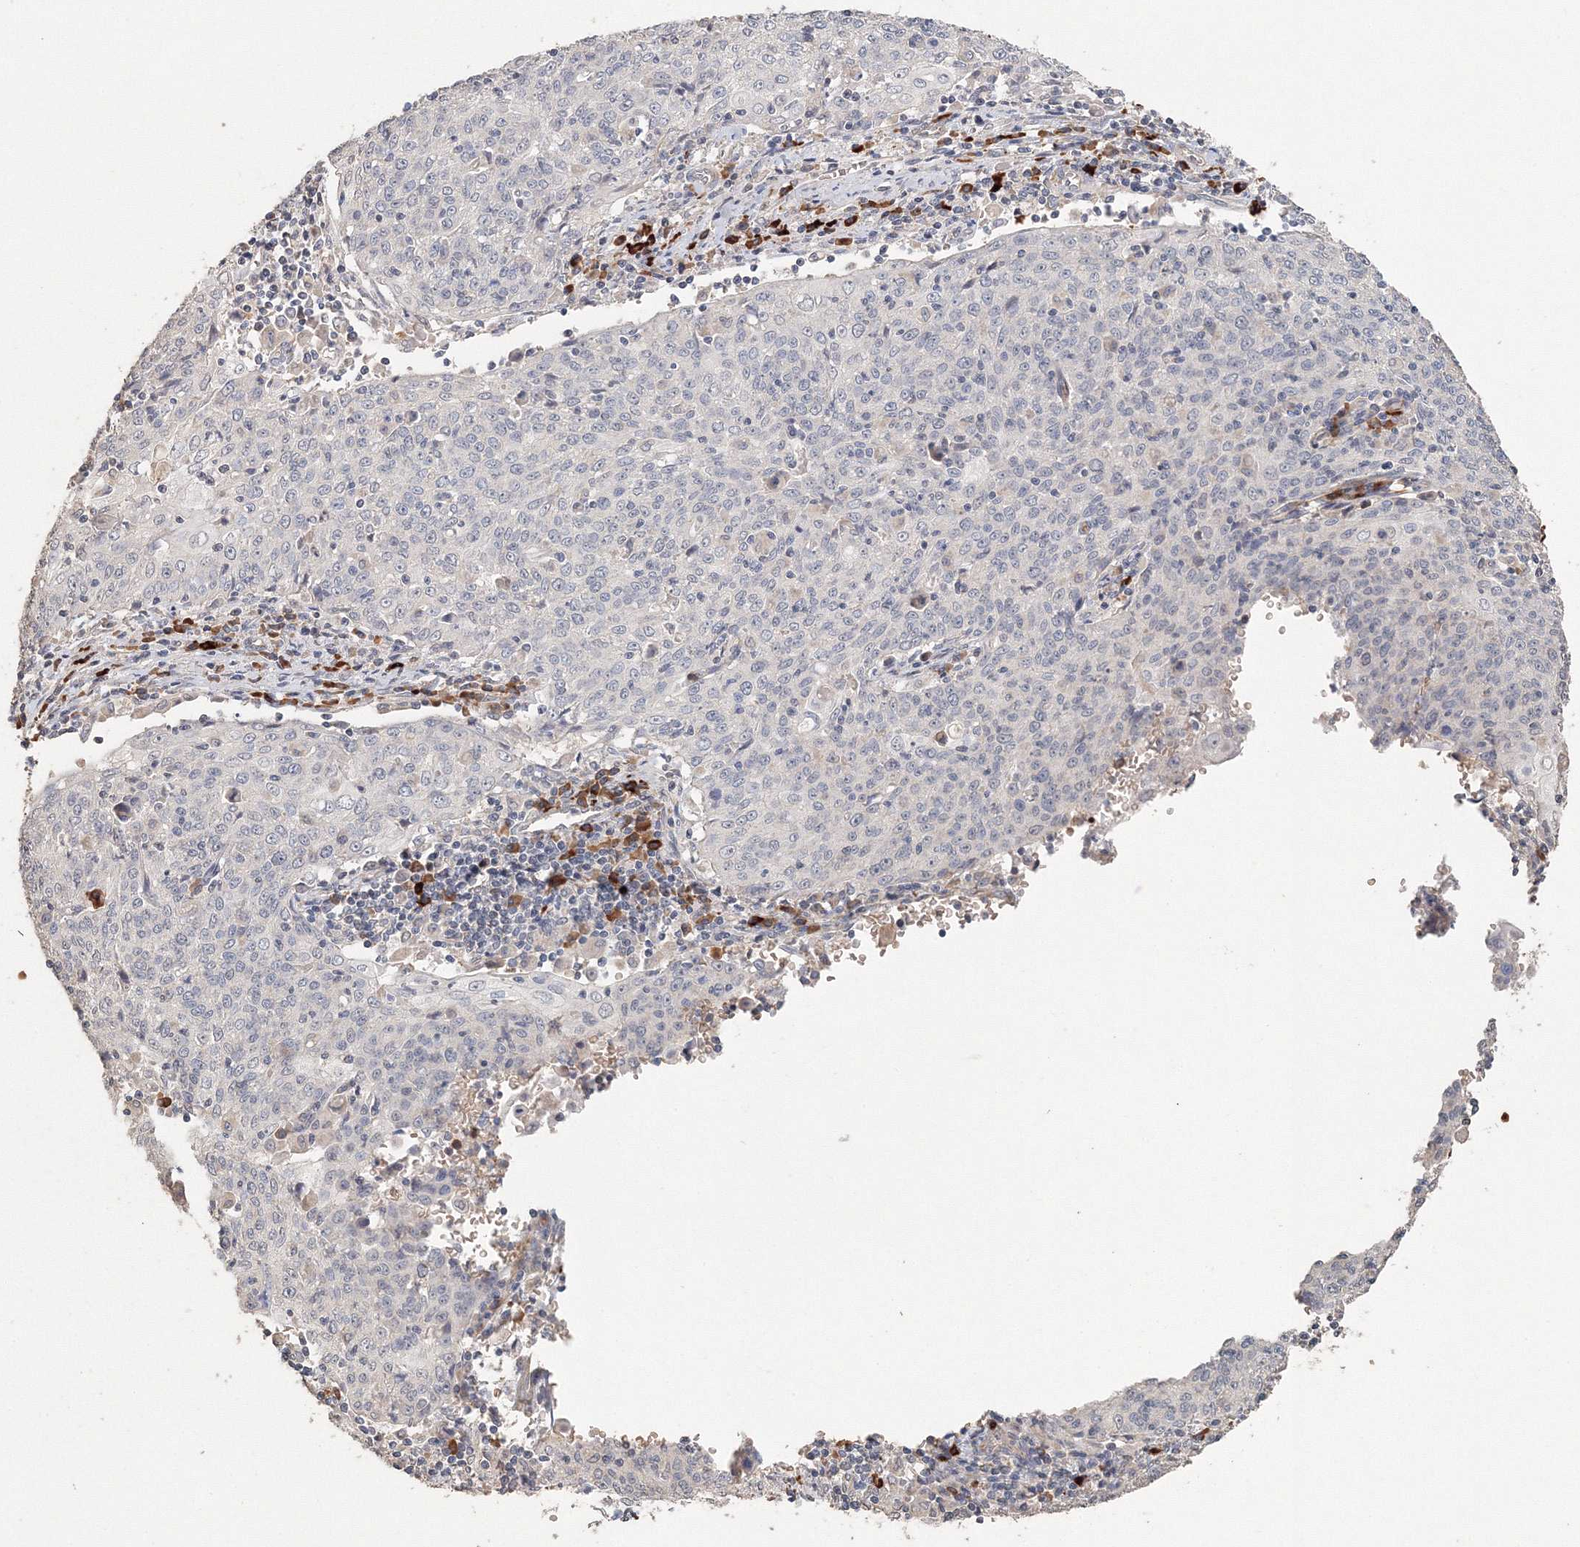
{"staining": {"intensity": "negative", "quantity": "none", "location": "none"}, "tissue": "cervical cancer", "cell_type": "Tumor cells", "image_type": "cancer", "snomed": [{"axis": "morphology", "description": "Squamous cell carcinoma, NOS"}, {"axis": "topography", "description": "Cervix"}], "caption": "Immunohistochemistry (IHC) of human squamous cell carcinoma (cervical) demonstrates no staining in tumor cells. (DAB immunohistochemistry, high magnification).", "gene": "NALF2", "patient": {"sex": "female", "age": 48}}